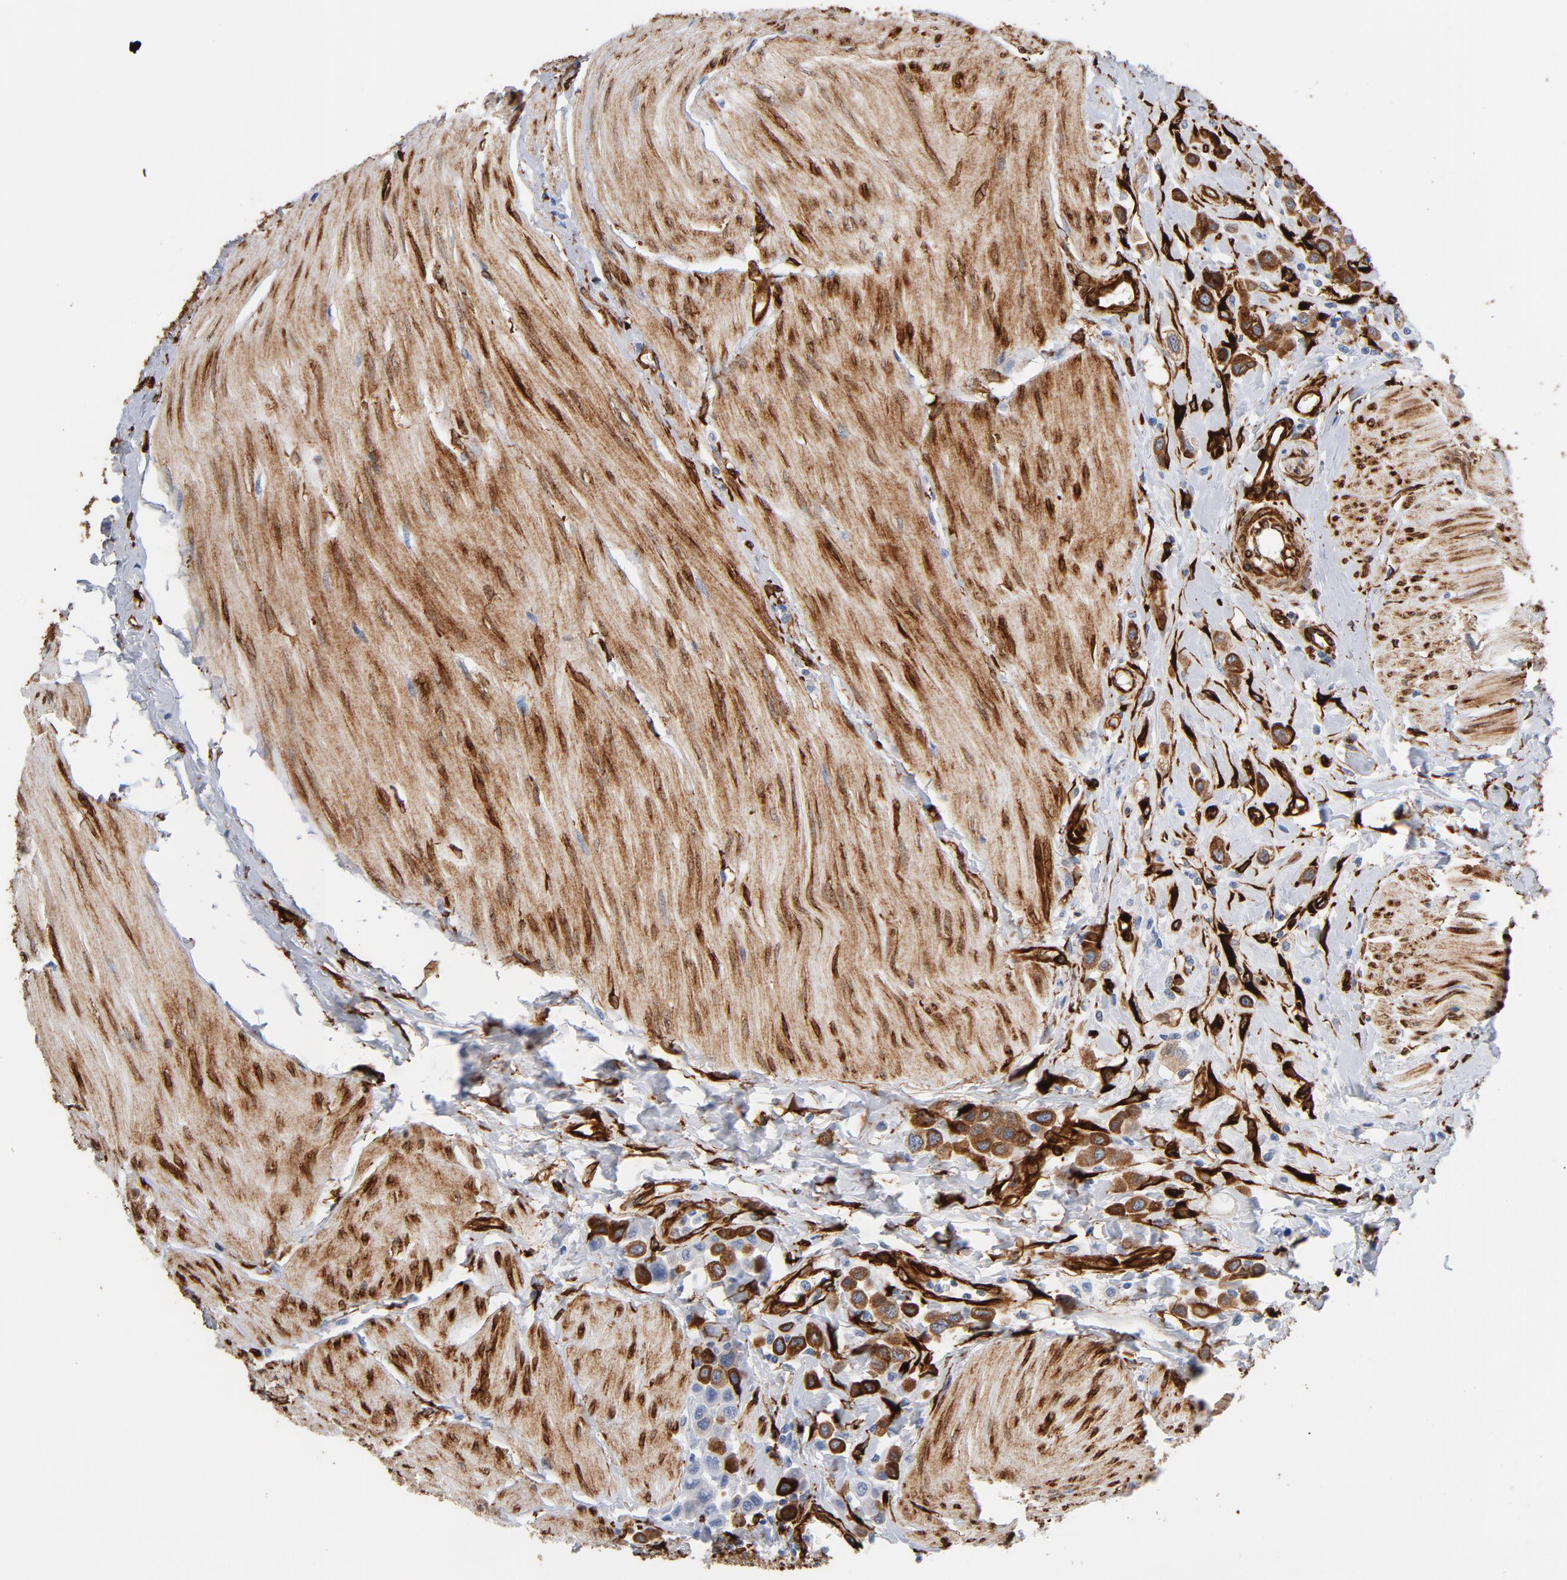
{"staining": {"intensity": "moderate", "quantity": "<25%", "location": "cytoplasmic/membranous"}, "tissue": "urothelial cancer", "cell_type": "Tumor cells", "image_type": "cancer", "snomed": [{"axis": "morphology", "description": "Urothelial carcinoma, High grade"}, {"axis": "topography", "description": "Urinary bladder"}], "caption": "This is a photomicrograph of IHC staining of urothelial carcinoma (high-grade), which shows moderate positivity in the cytoplasmic/membranous of tumor cells.", "gene": "SERPINH1", "patient": {"sex": "male", "age": 50}}